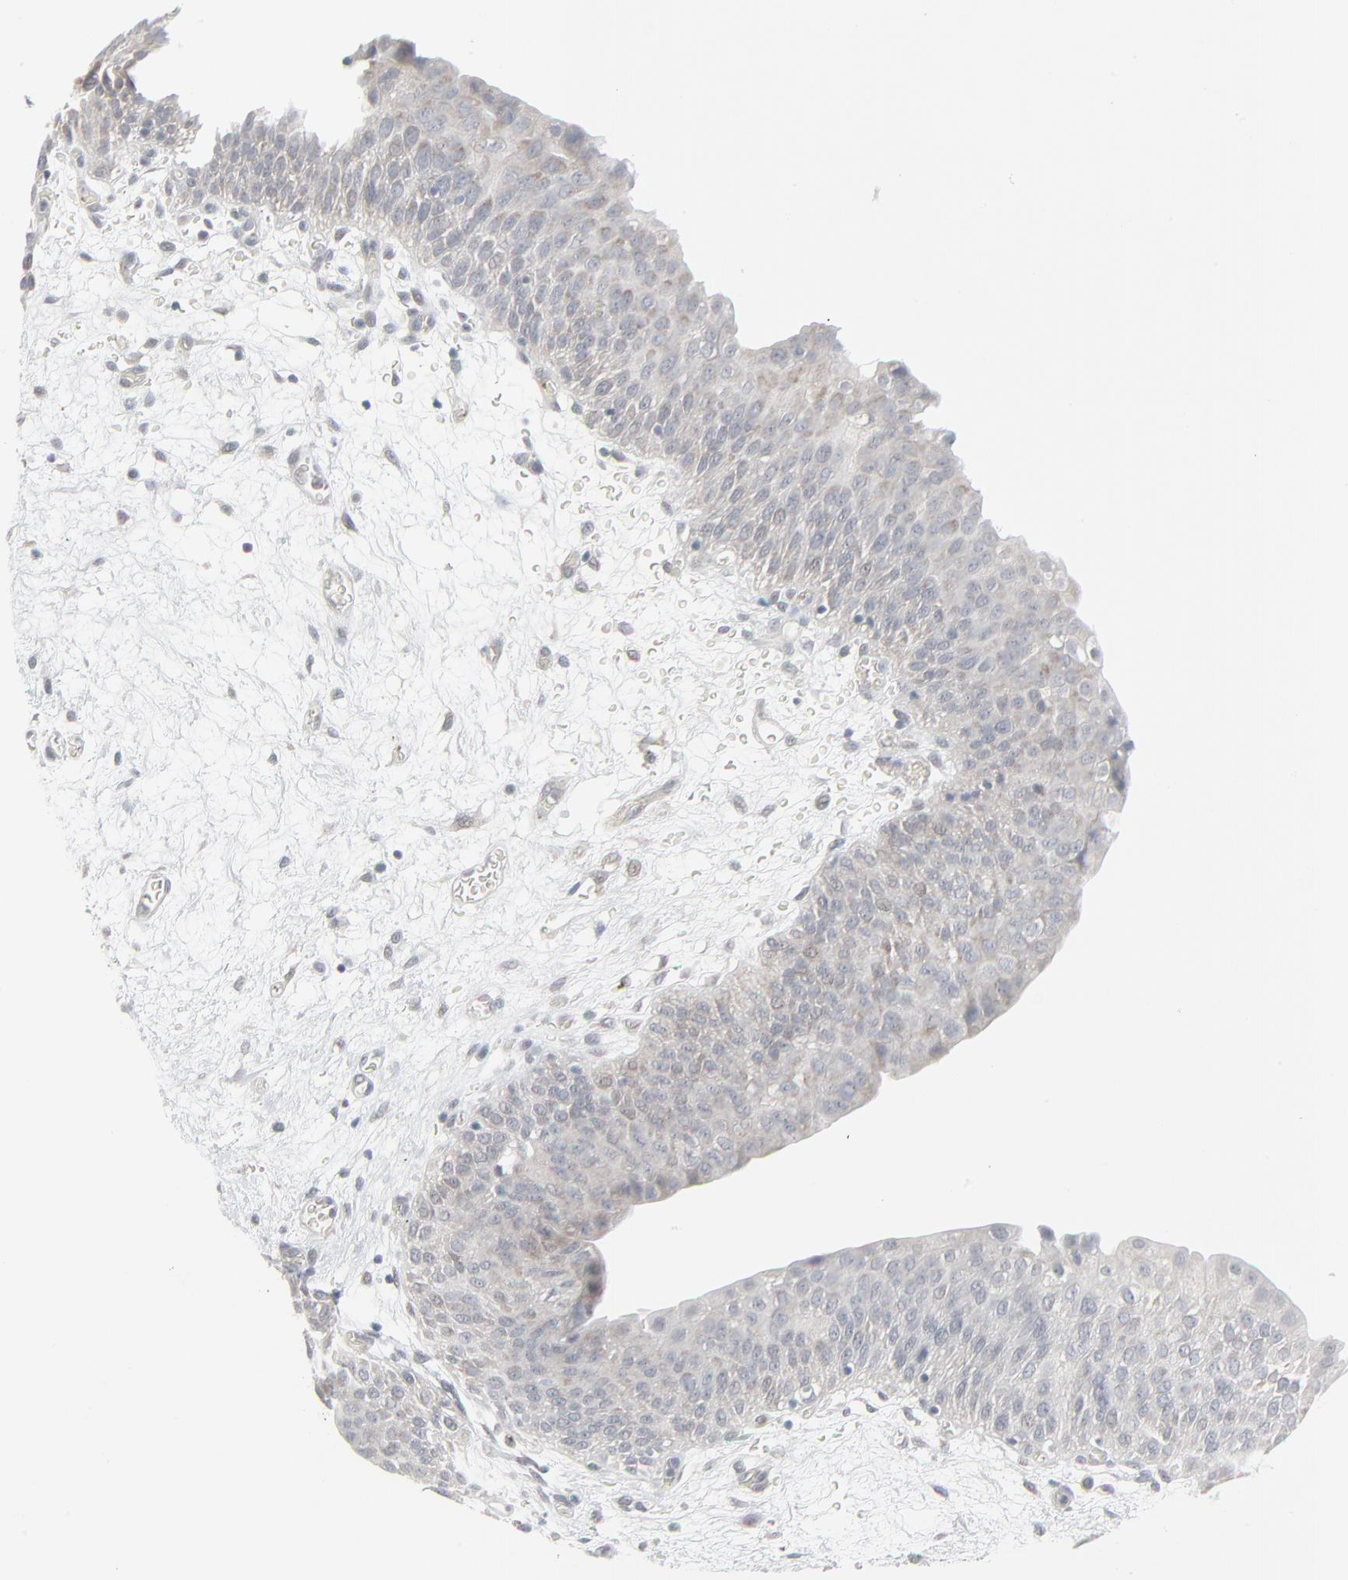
{"staining": {"intensity": "negative", "quantity": "none", "location": "none"}, "tissue": "urinary bladder", "cell_type": "Urothelial cells", "image_type": "normal", "snomed": [{"axis": "morphology", "description": "Normal tissue, NOS"}, {"axis": "morphology", "description": "Dysplasia, NOS"}, {"axis": "topography", "description": "Urinary bladder"}], "caption": "IHC micrograph of normal urinary bladder: urinary bladder stained with DAB (3,3'-diaminobenzidine) demonstrates no significant protein staining in urothelial cells.", "gene": "NEUROD1", "patient": {"sex": "male", "age": 35}}